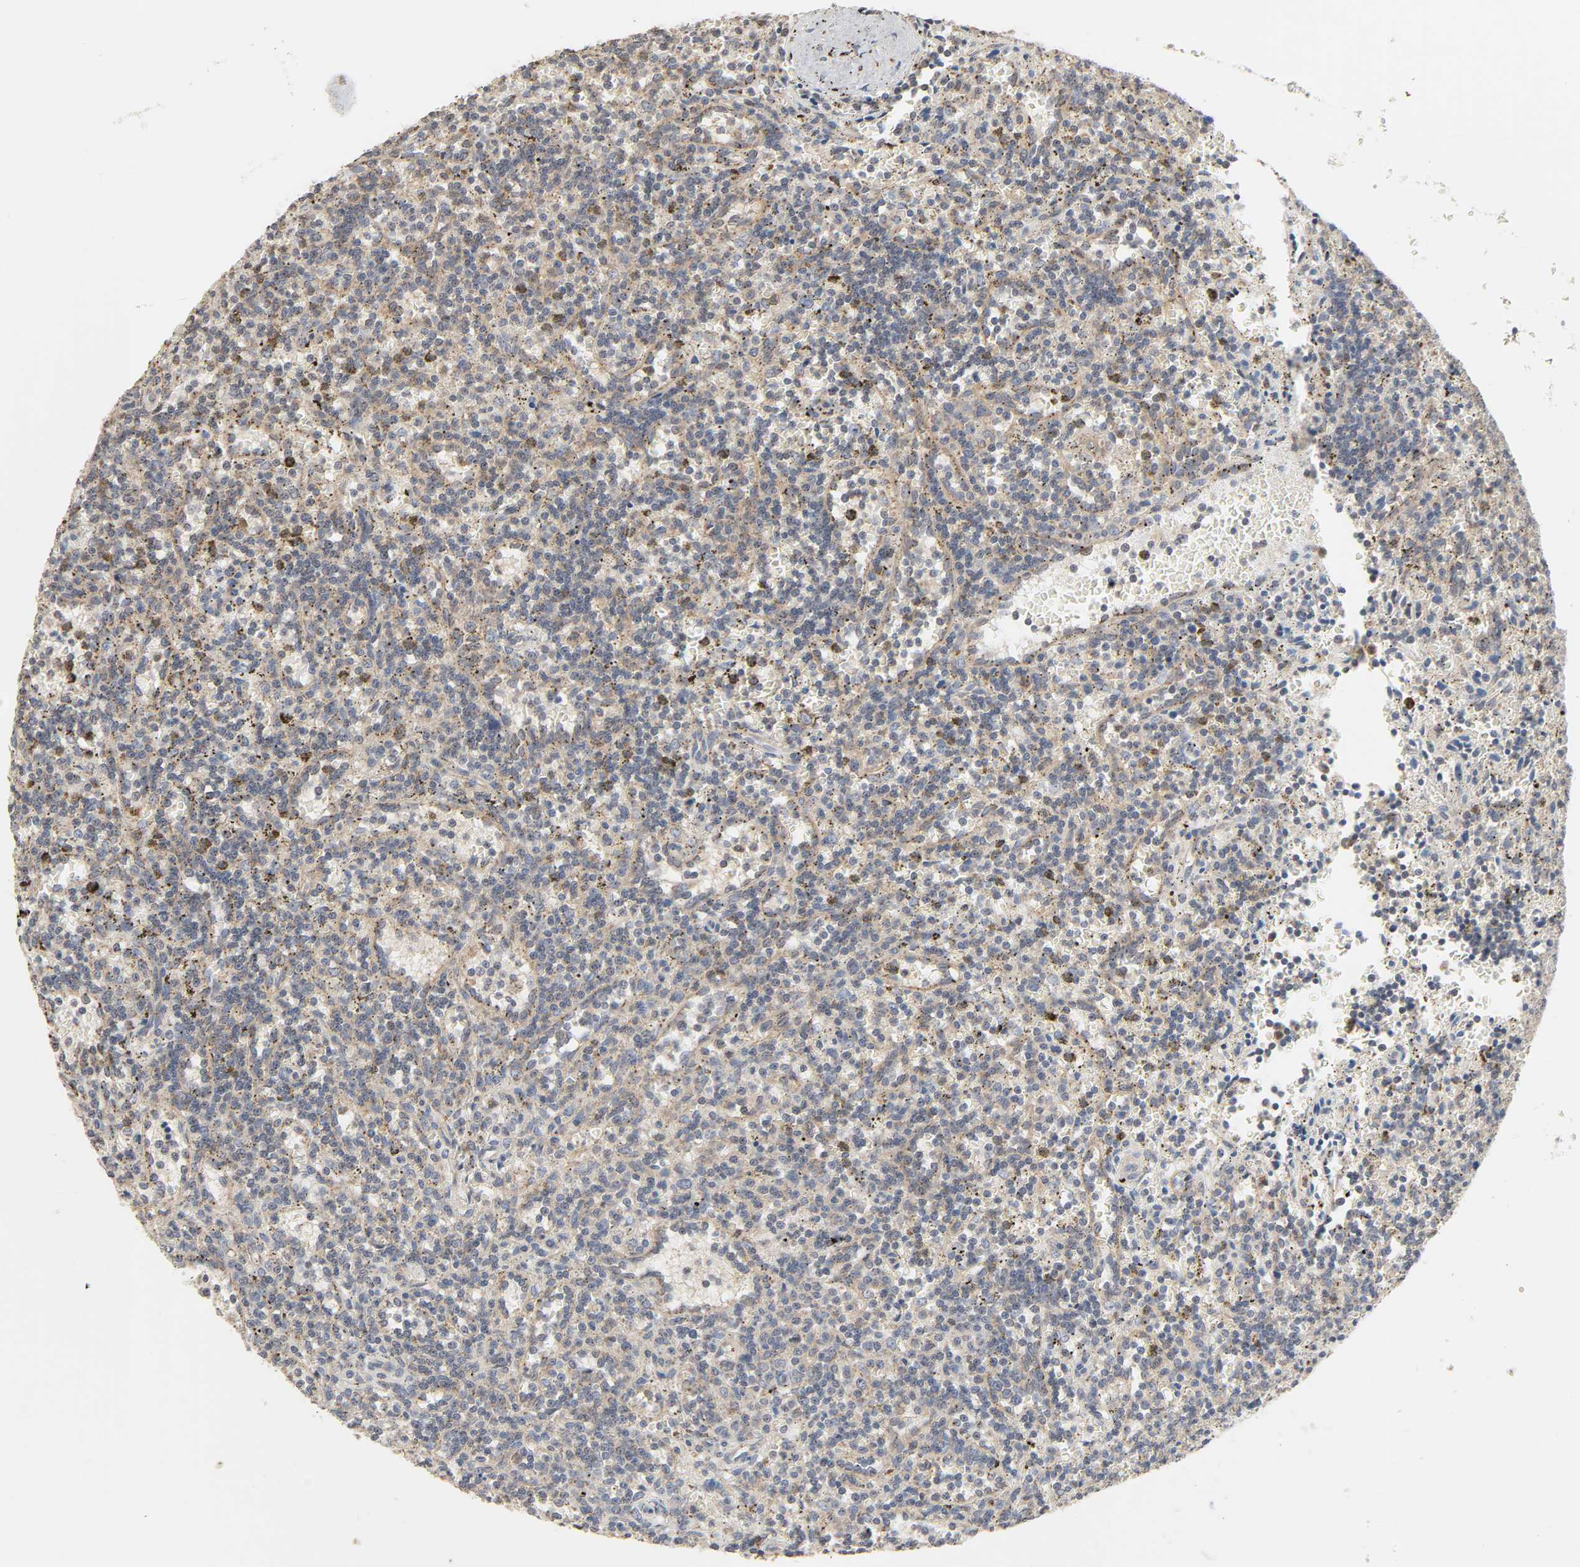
{"staining": {"intensity": "weak", "quantity": "25%-75%", "location": "cytoplasmic/membranous"}, "tissue": "lymphoma", "cell_type": "Tumor cells", "image_type": "cancer", "snomed": [{"axis": "morphology", "description": "Malignant lymphoma, non-Hodgkin's type, Low grade"}, {"axis": "topography", "description": "Spleen"}], "caption": "Protein staining of lymphoma tissue reveals weak cytoplasmic/membranous expression in about 25%-75% of tumor cells.", "gene": "CLEC4E", "patient": {"sex": "male", "age": 73}}